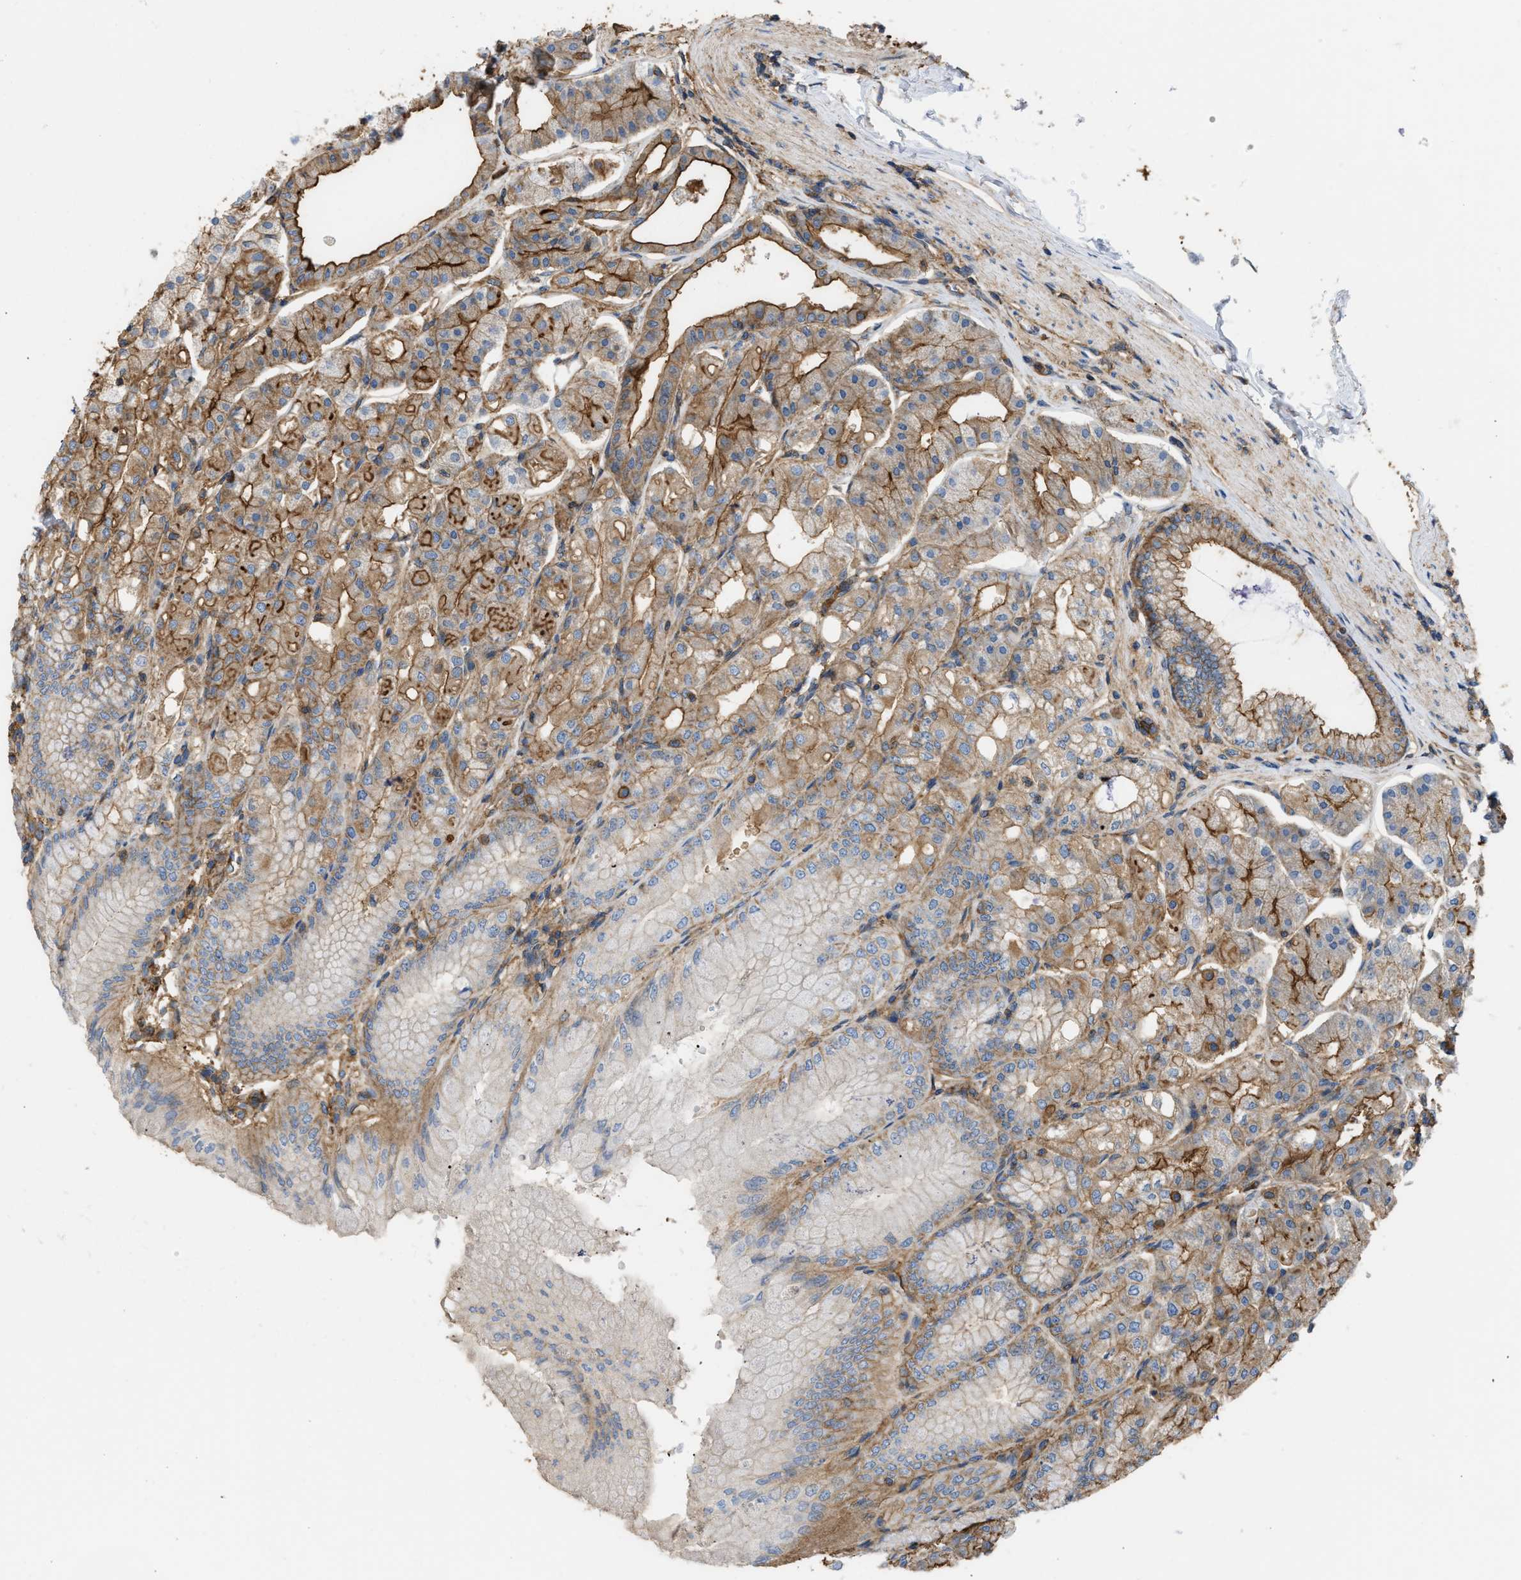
{"staining": {"intensity": "strong", "quantity": ">75%", "location": "cytoplasmic/membranous"}, "tissue": "stomach", "cell_type": "Glandular cells", "image_type": "normal", "snomed": [{"axis": "morphology", "description": "Normal tissue, NOS"}, {"axis": "topography", "description": "Stomach, lower"}], "caption": "Immunohistochemistry (IHC) (DAB (3,3'-diaminobenzidine)) staining of normal human stomach shows strong cytoplasmic/membranous protein staining in approximately >75% of glandular cells. The protein of interest is stained brown, and the nuclei are stained in blue (DAB IHC with brightfield microscopy, high magnification).", "gene": "GNB4", "patient": {"sex": "male", "age": 71}}